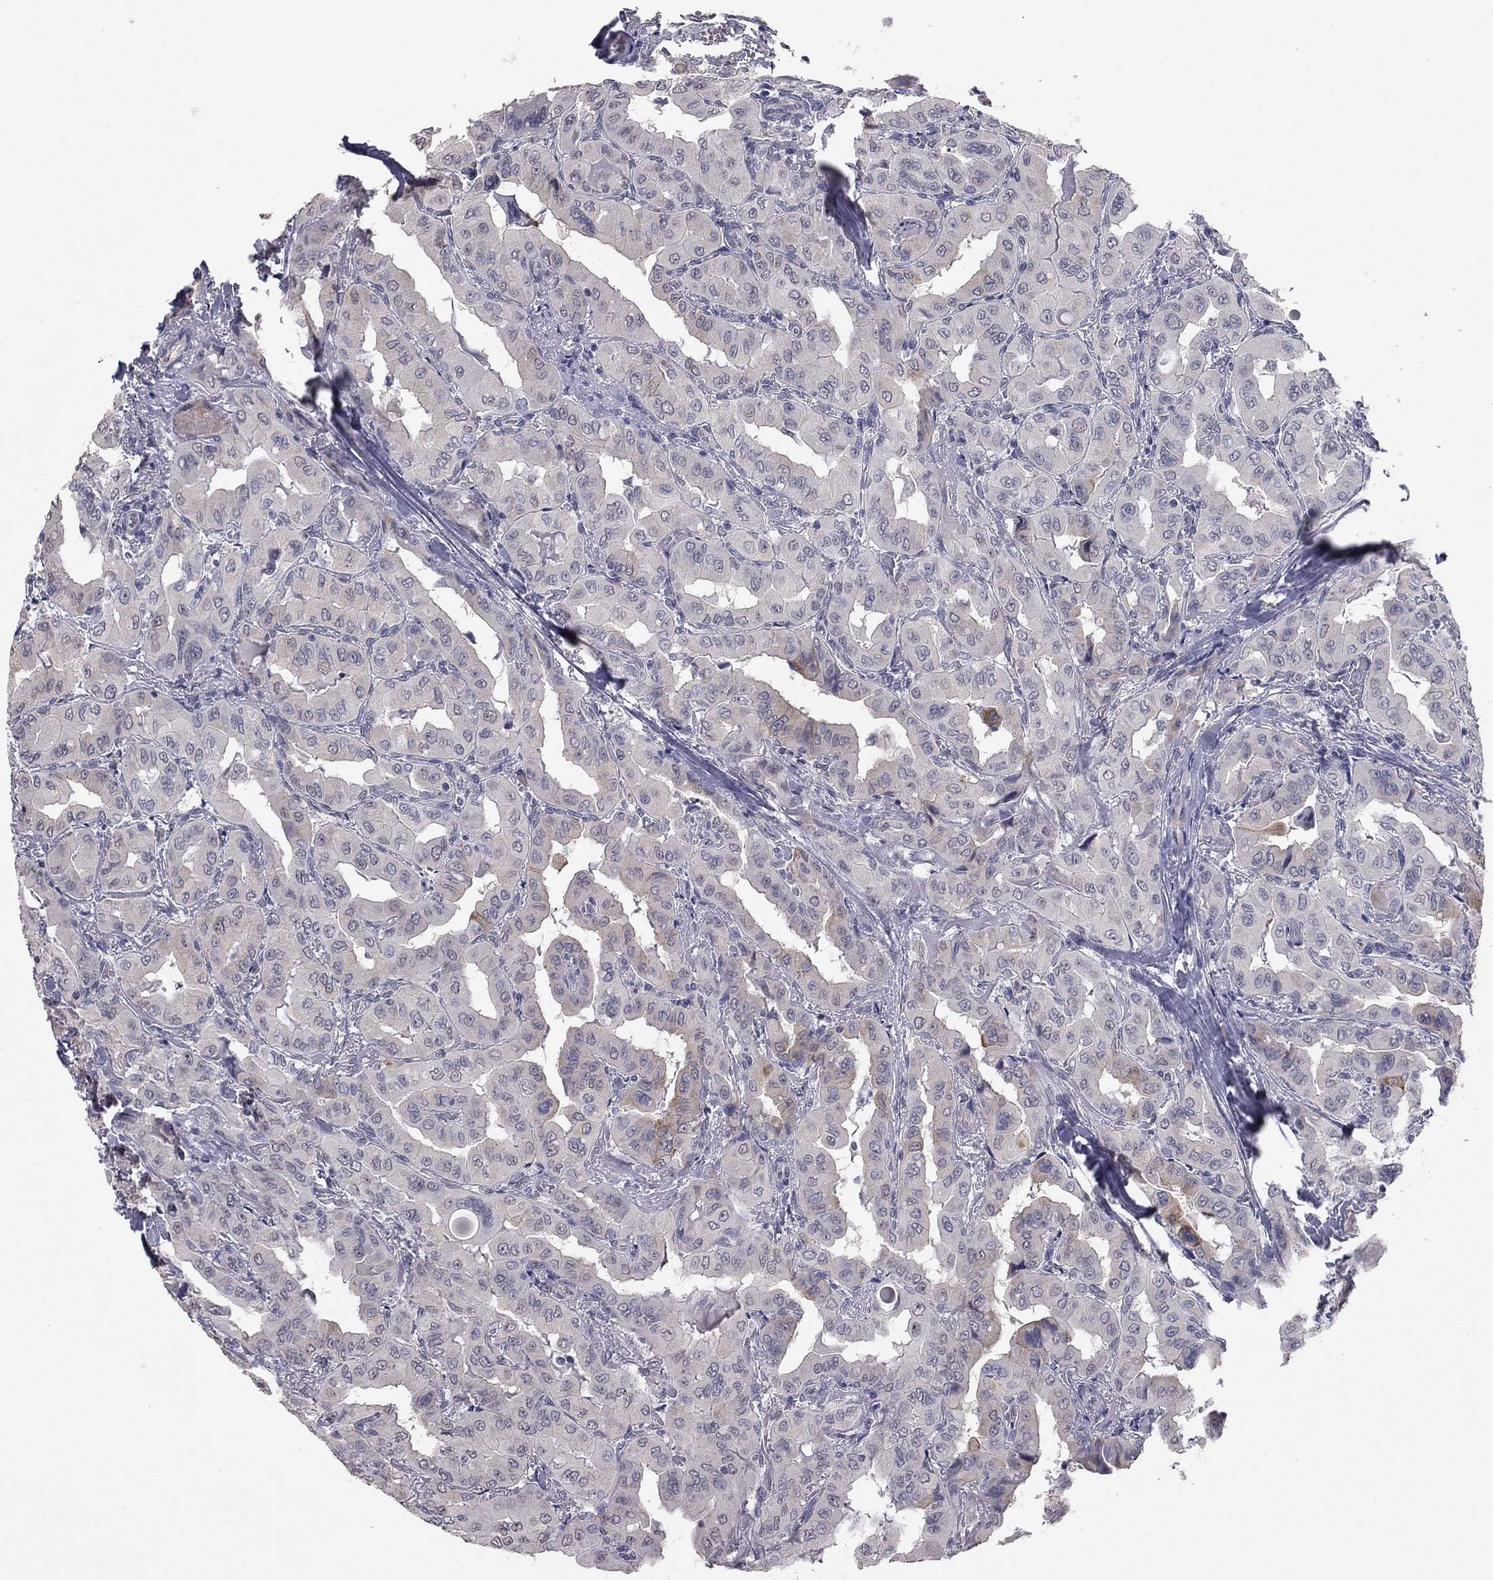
{"staining": {"intensity": "weak", "quantity": "<25%", "location": "cytoplasmic/membranous"}, "tissue": "thyroid cancer", "cell_type": "Tumor cells", "image_type": "cancer", "snomed": [{"axis": "morphology", "description": "Normal tissue, NOS"}, {"axis": "morphology", "description": "Papillary adenocarcinoma, NOS"}, {"axis": "topography", "description": "Thyroid gland"}], "caption": "This is an immunohistochemistry (IHC) photomicrograph of thyroid cancer. There is no expression in tumor cells.", "gene": "PRRT2", "patient": {"sex": "female", "age": 66}}